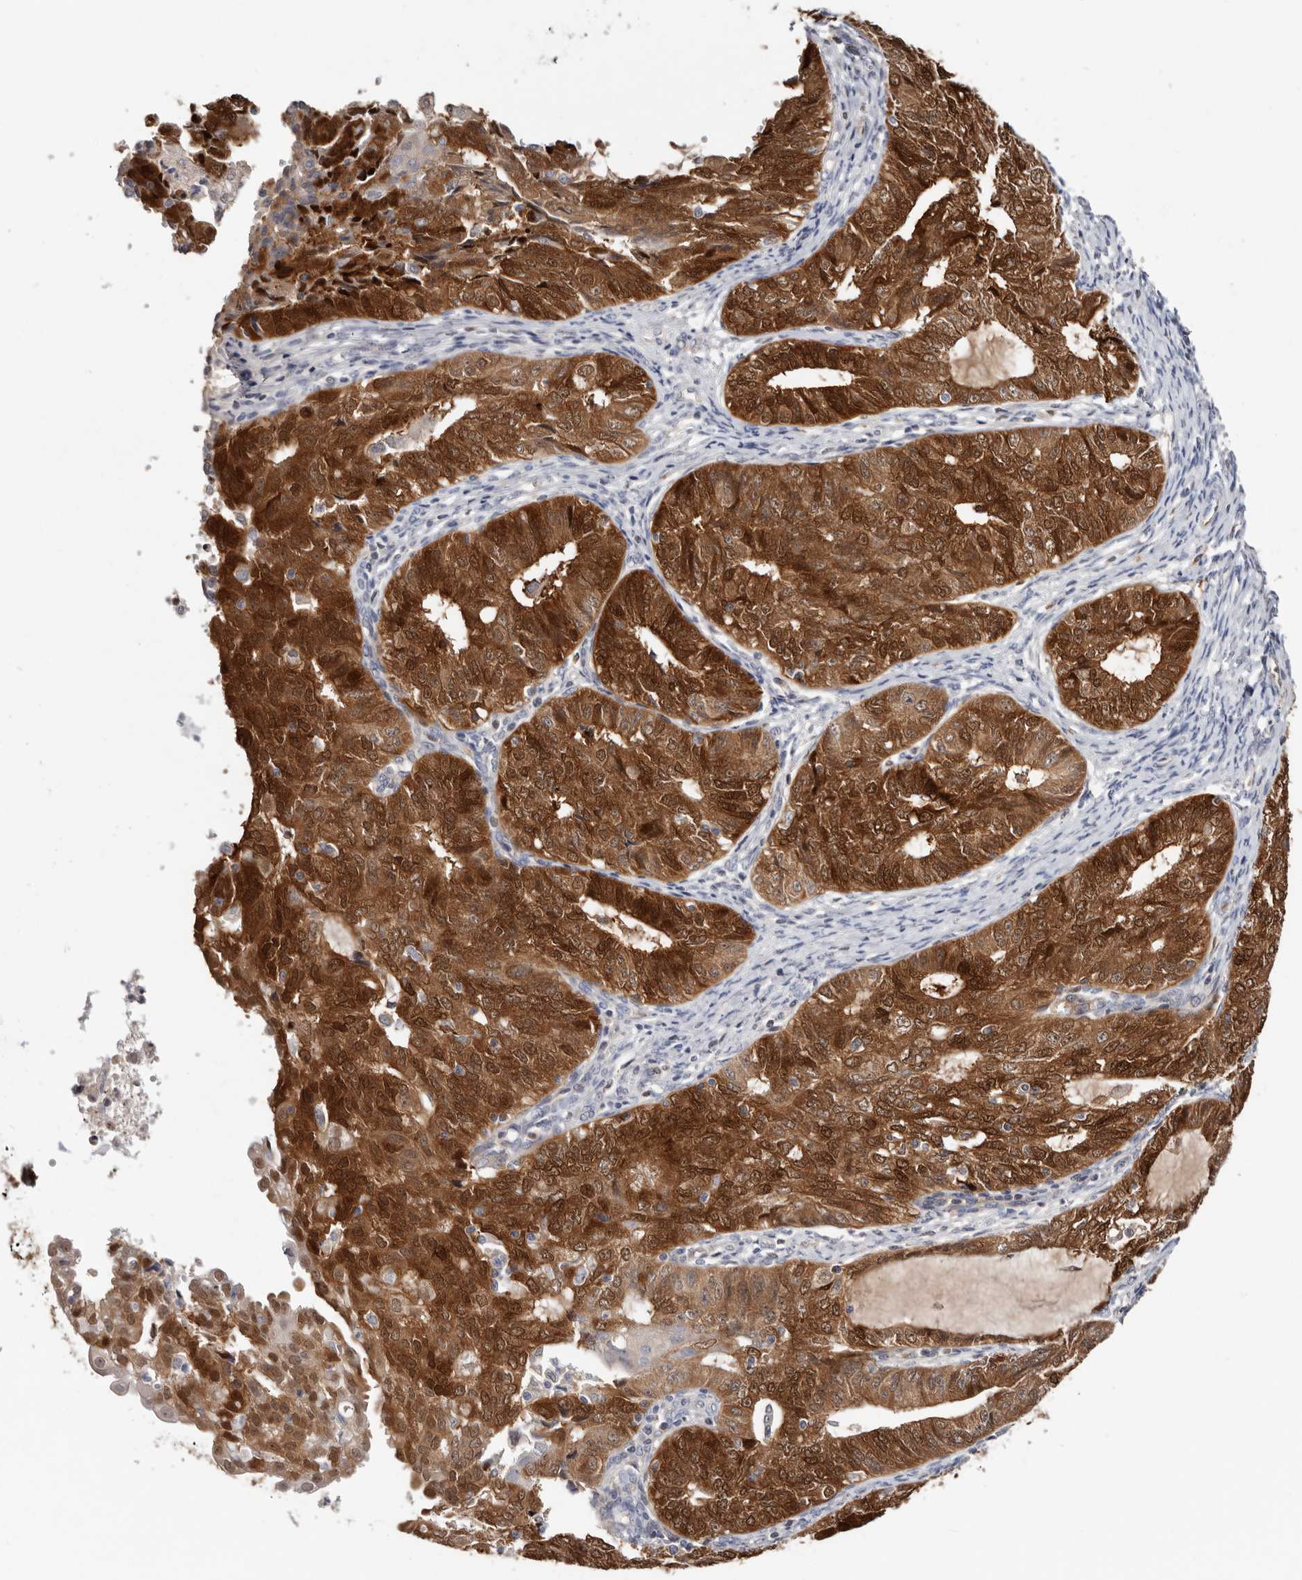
{"staining": {"intensity": "strong", "quantity": ">75%", "location": "cytoplasmic/membranous,nuclear"}, "tissue": "endometrial cancer", "cell_type": "Tumor cells", "image_type": "cancer", "snomed": [{"axis": "morphology", "description": "Adenocarcinoma, NOS"}, {"axis": "topography", "description": "Endometrium"}], "caption": "IHC (DAB) staining of endometrial adenocarcinoma demonstrates strong cytoplasmic/membranous and nuclear protein staining in about >75% of tumor cells.", "gene": "PKDCC", "patient": {"sex": "female", "age": 32}}